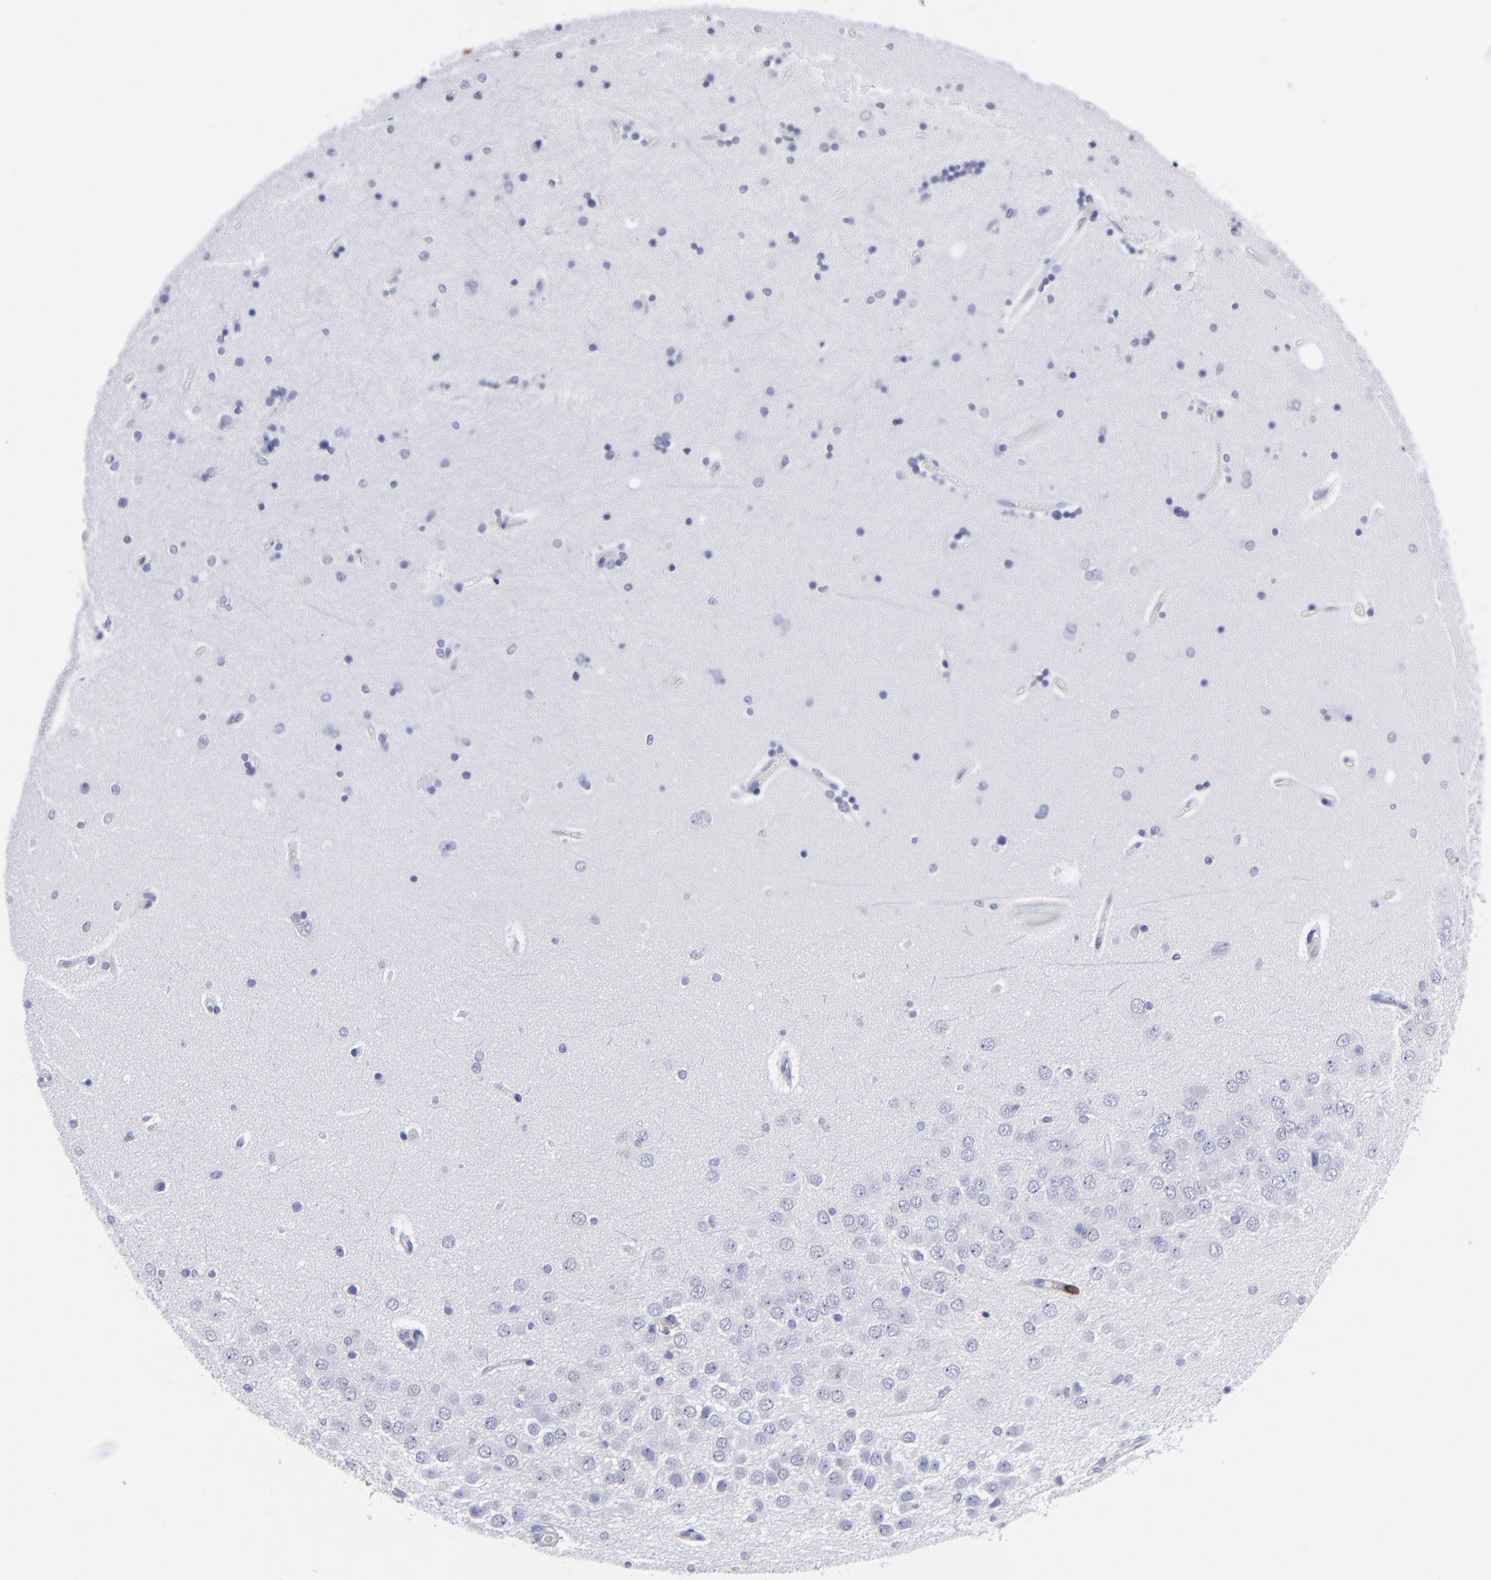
{"staining": {"intensity": "negative", "quantity": "none", "location": "none"}, "tissue": "hippocampus", "cell_type": "Glial cells", "image_type": "normal", "snomed": [{"axis": "morphology", "description": "Normal tissue, NOS"}, {"axis": "topography", "description": "Hippocampus"}], "caption": "Benign hippocampus was stained to show a protein in brown. There is no significant positivity in glial cells. (Immunohistochemistry (ihc), brightfield microscopy, high magnification).", "gene": "CD6", "patient": {"sex": "female", "age": 54}}